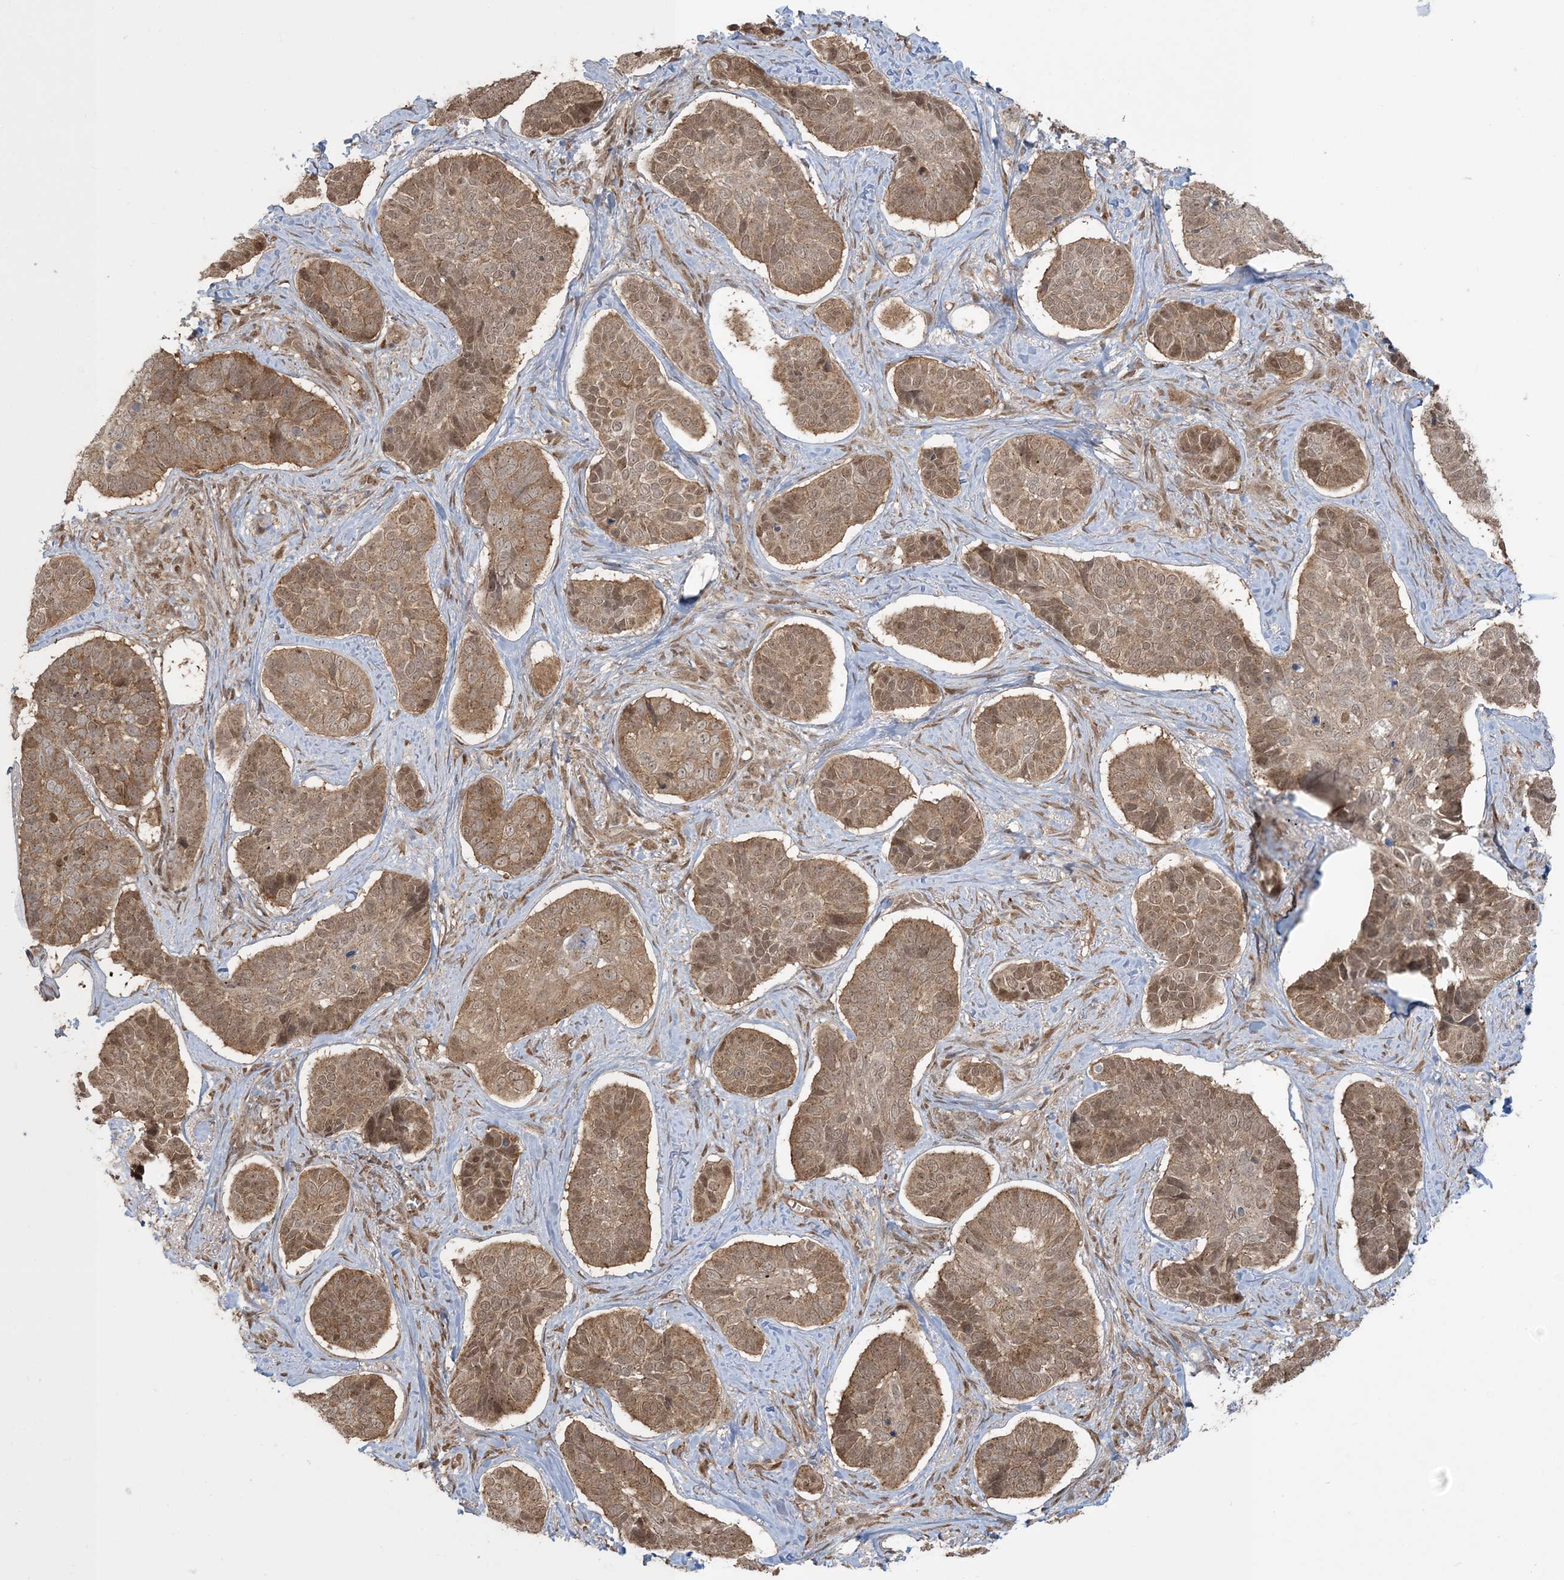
{"staining": {"intensity": "moderate", "quantity": ">75%", "location": "cytoplasmic/membranous"}, "tissue": "skin cancer", "cell_type": "Tumor cells", "image_type": "cancer", "snomed": [{"axis": "morphology", "description": "Basal cell carcinoma"}, {"axis": "topography", "description": "Skin"}], "caption": "Tumor cells exhibit medium levels of moderate cytoplasmic/membranous expression in approximately >75% of cells in human skin basal cell carcinoma.", "gene": "ABCF3", "patient": {"sex": "male", "age": 62}}